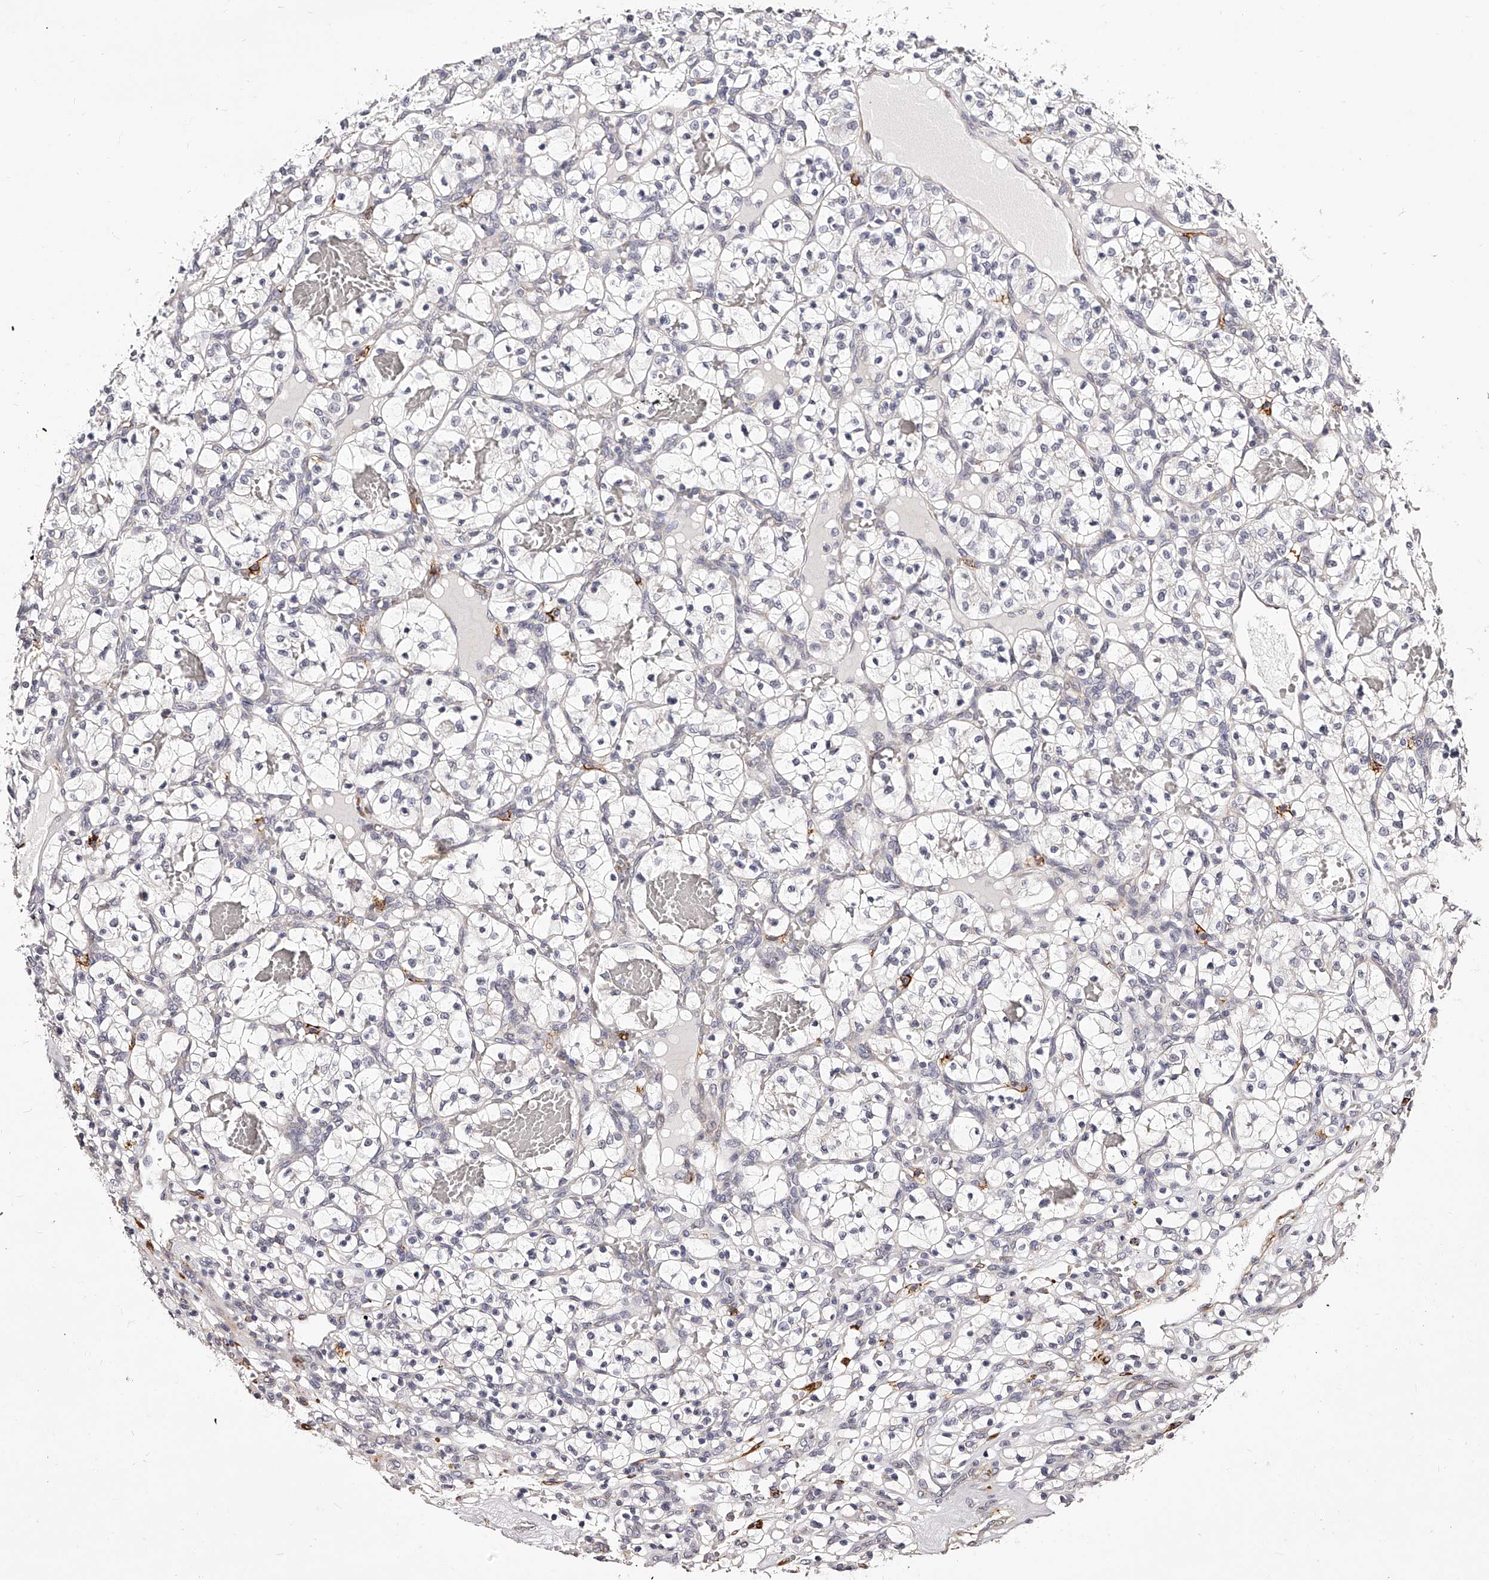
{"staining": {"intensity": "negative", "quantity": "none", "location": "none"}, "tissue": "renal cancer", "cell_type": "Tumor cells", "image_type": "cancer", "snomed": [{"axis": "morphology", "description": "Adenocarcinoma, NOS"}, {"axis": "topography", "description": "Kidney"}], "caption": "Renal adenocarcinoma was stained to show a protein in brown. There is no significant staining in tumor cells. The staining was performed using DAB (3,3'-diaminobenzidine) to visualize the protein expression in brown, while the nuclei were stained in blue with hematoxylin (Magnification: 20x).", "gene": "CD82", "patient": {"sex": "female", "age": 57}}